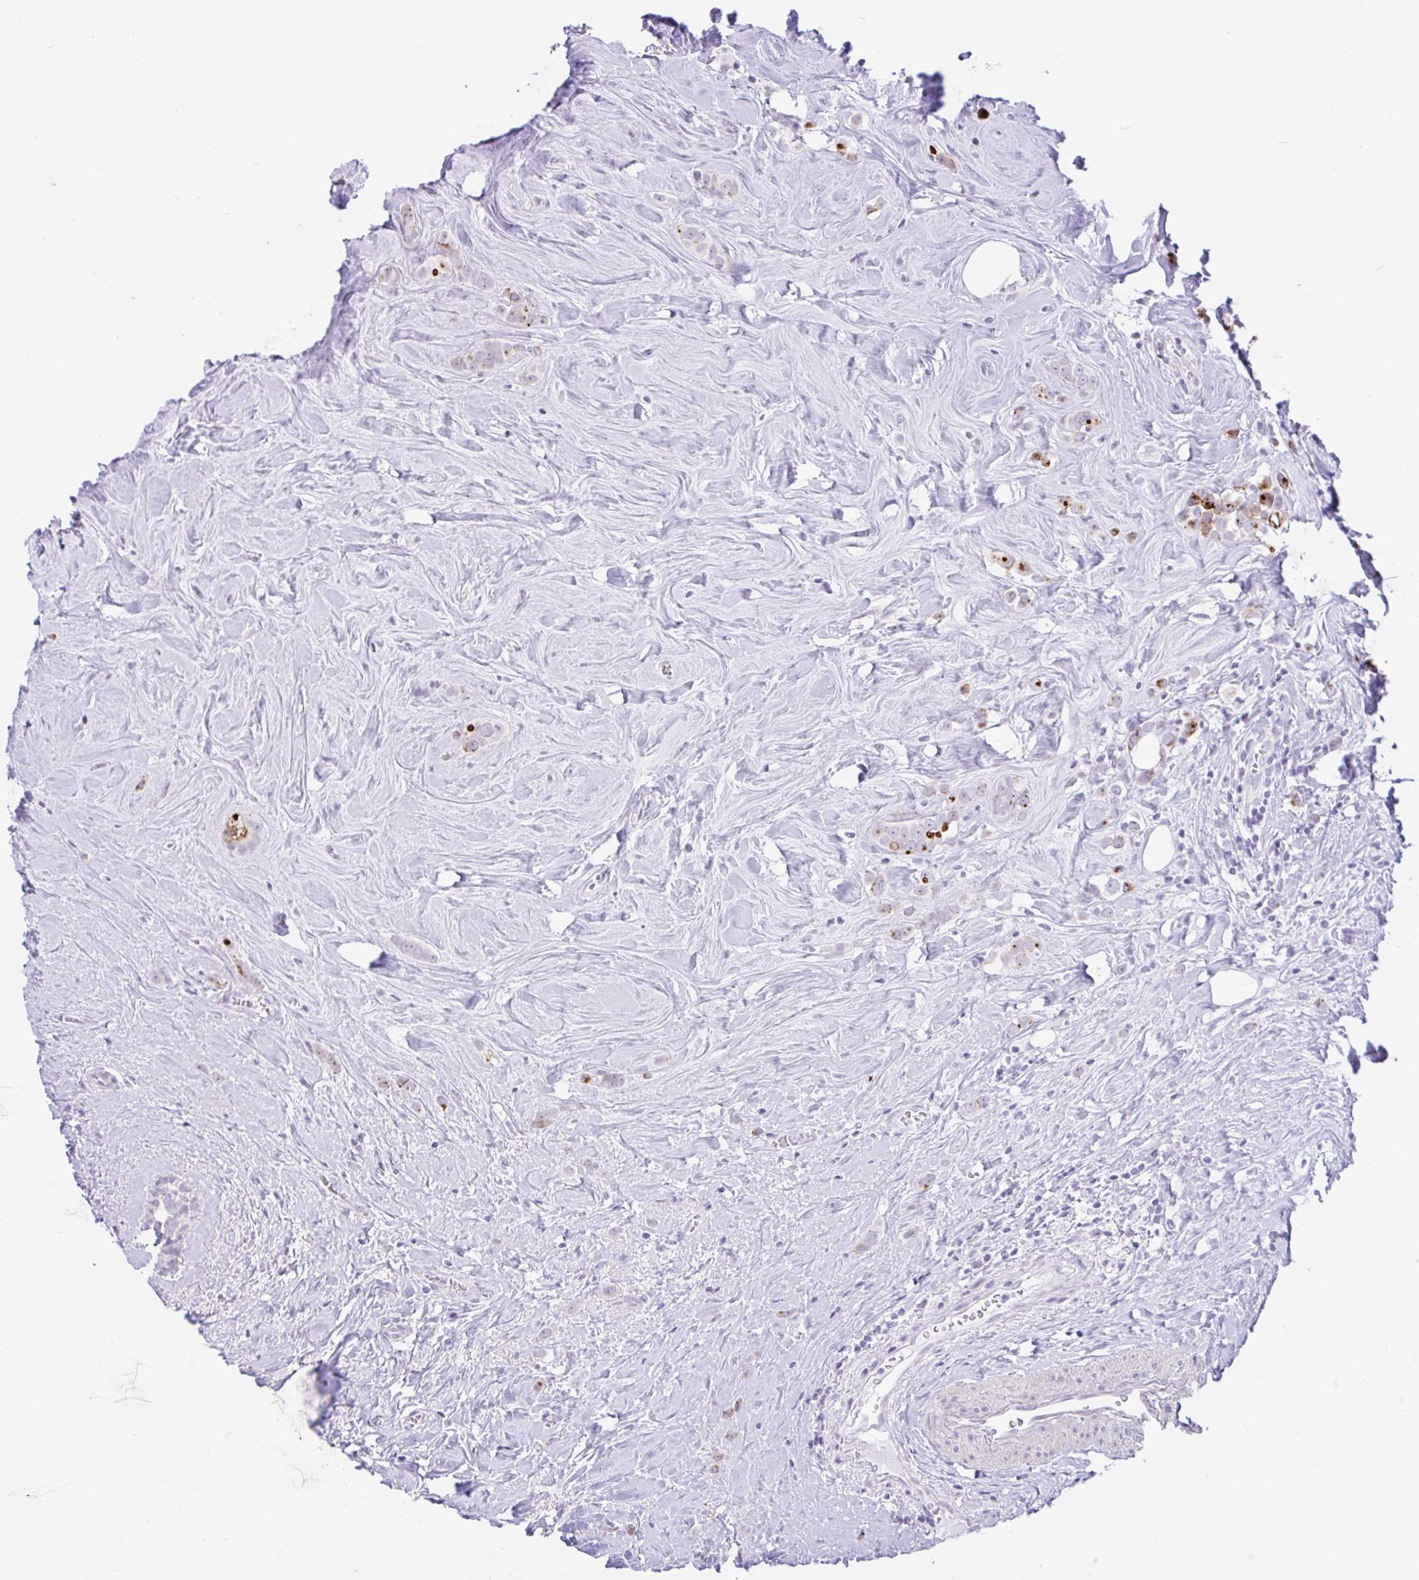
{"staining": {"intensity": "strong", "quantity": "25%-75%", "location": "cytoplasmic/membranous"}, "tissue": "breast cancer", "cell_type": "Tumor cells", "image_type": "cancer", "snomed": [{"axis": "morphology", "description": "Duct carcinoma"}, {"axis": "topography", "description": "Breast"}], "caption": "Immunohistochemical staining of breast cancer (infiltrating ductal carcinoma) demonstrates high levels of strong cytoplasmic/membranous protein staining in approximately 25%-75% of tumor cells. (DAB = brown stain, brightfield microscopy at high magnification).", "gene": "REEP1", "patient": {"sex": "female", "age": 80}}